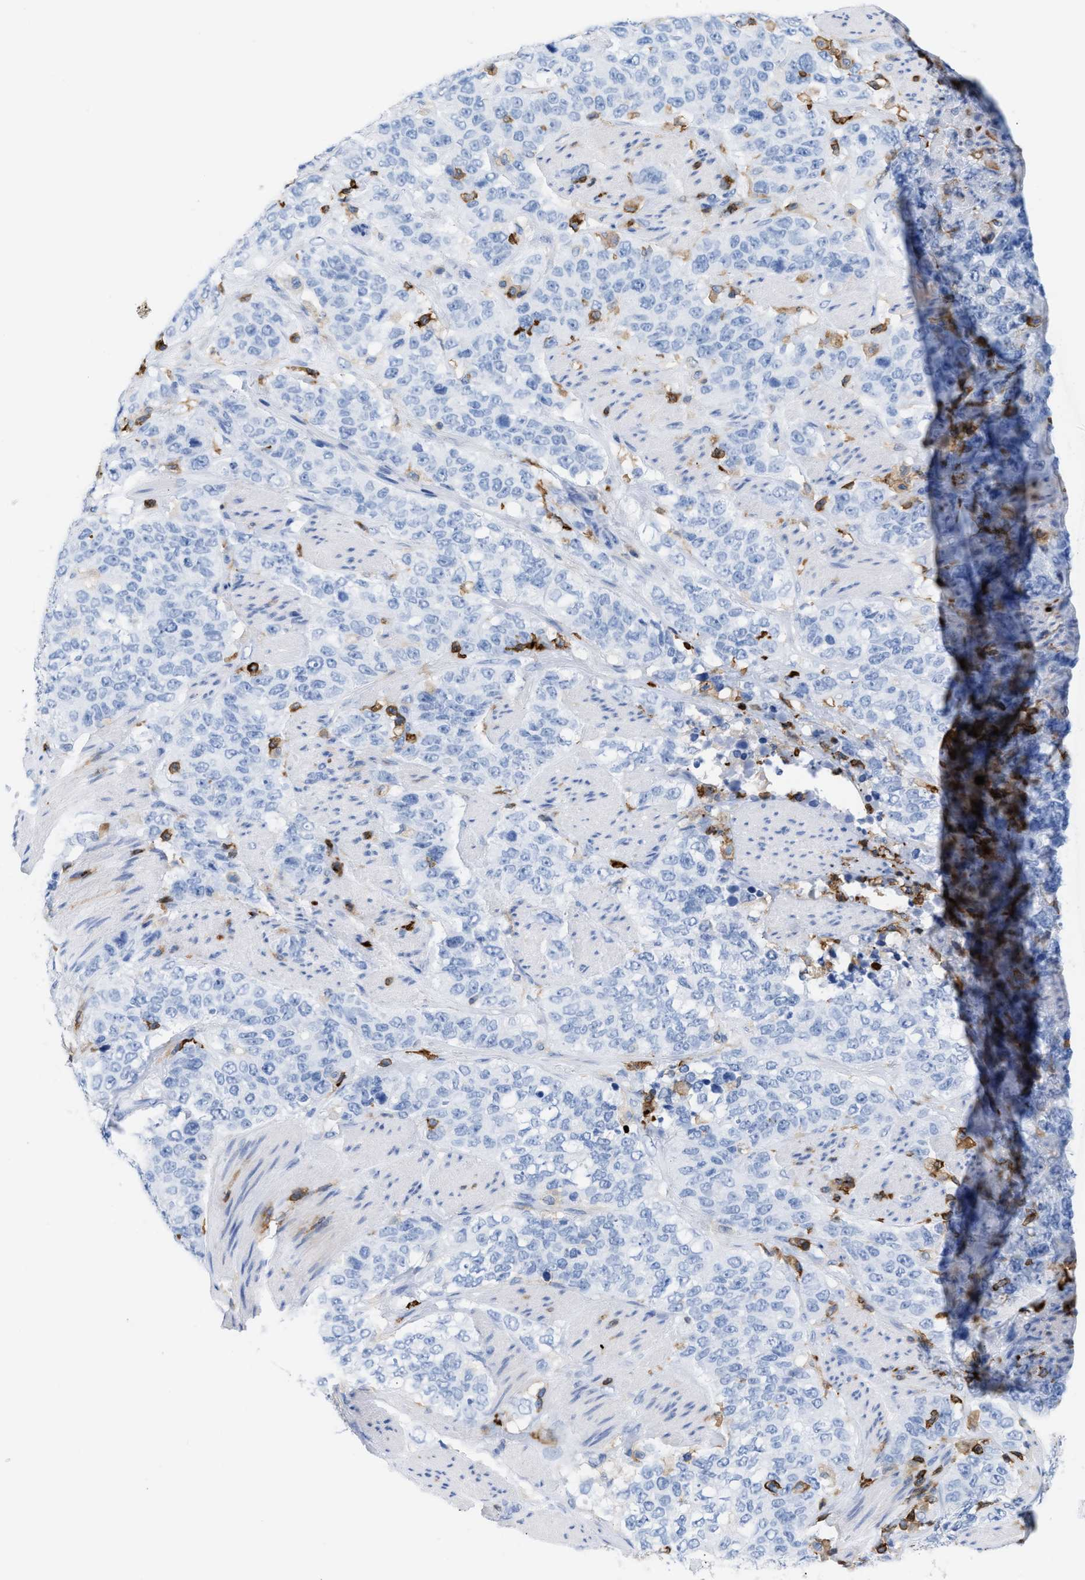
{"staining": {"intensity": "negative", "quantity": "none", "location": "none"}, "tissue": "stomach cancer", "cell_type": "Tumor cells", "image_type": "cancer", "snomed": [{"axis": "morphology", "description": "Adenocarcinoma, NOS"}, {"axis": "topography", "description": "Stomach"}], "caption": "The IHC photomicrograph has no significant positivity in tumor cells of stomach cancer tissue.", "gene": "LCP1", "patient": {"sex": "male", "age": 48}}